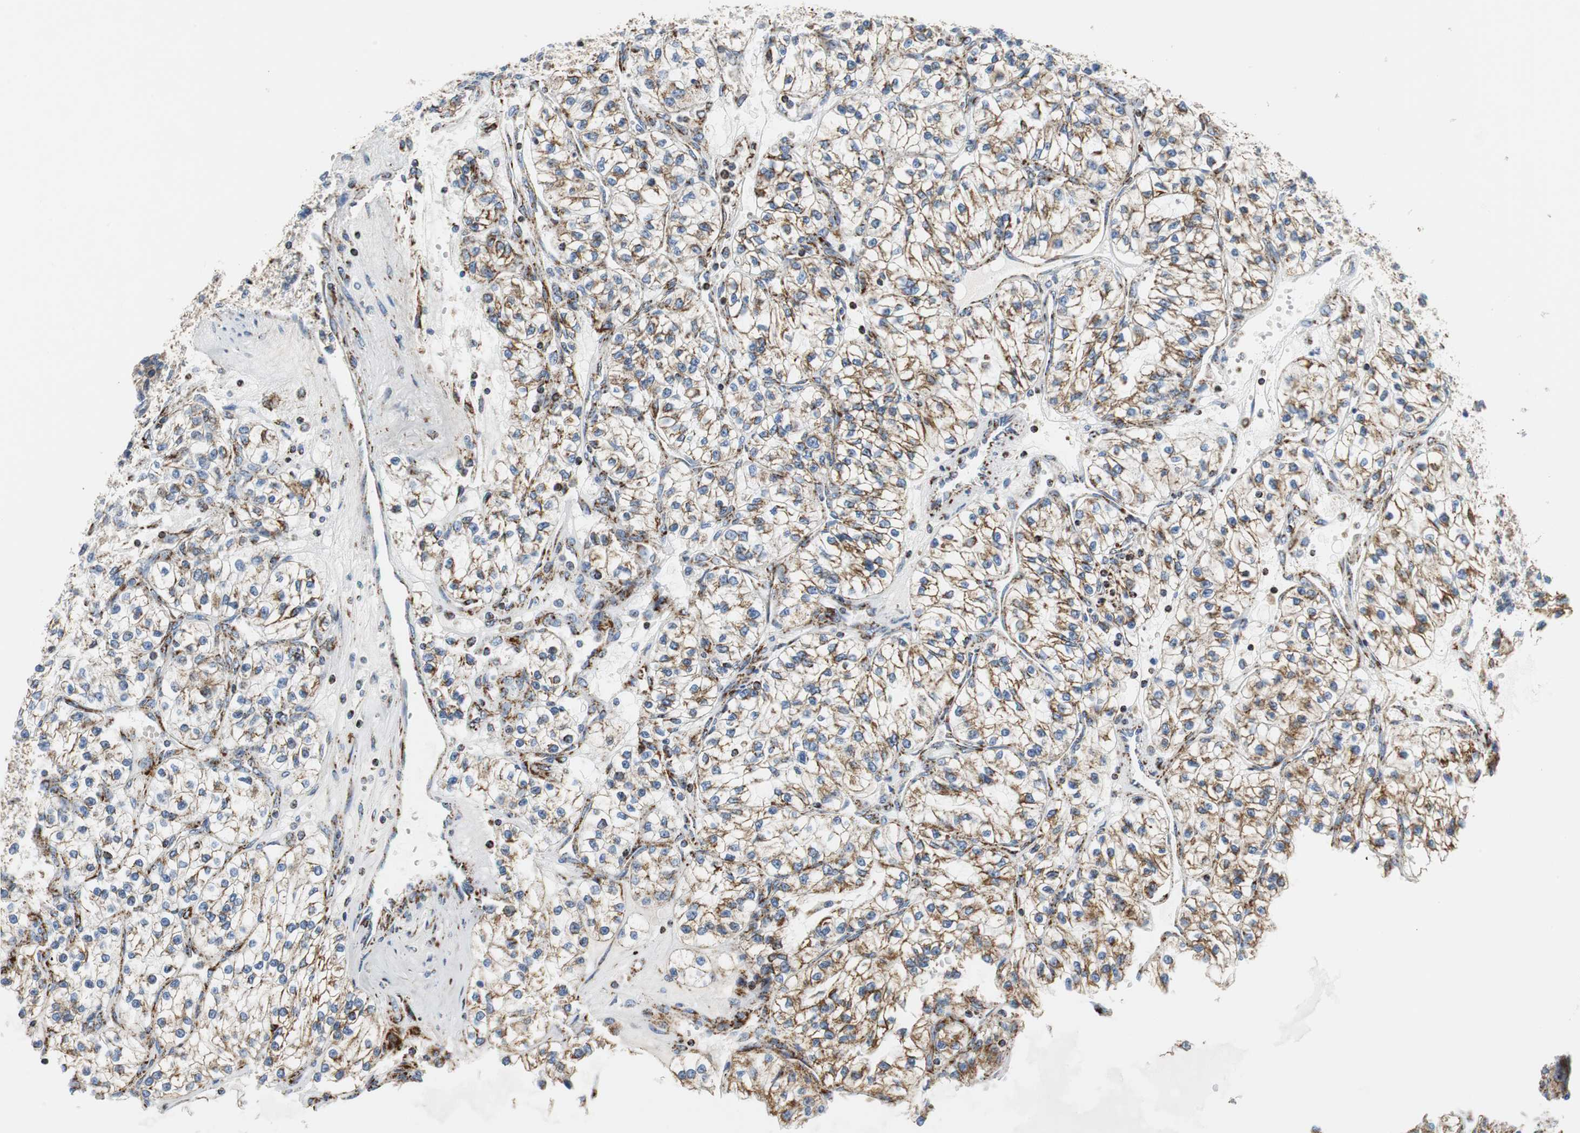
{"staining": {"intensity": "strong", "quantity": "25%-75%", "location": "cytoplasmic/membranous"}, "tissue": "renal cancer", "cell_type": "Tumor cells", "image_type": "cancer", "snomed": [{"axis": "morphology", "description": "Adenocarcinoma, NOS"}, {"axis": "topography", "description": "Kidney"}], "caption": "Protein expression by immunohistochemistry (IHC) demonstrates strong cytoplasmic/membranous positivity in about 25%-75% of tumor cells in adenocarcinoma (renal). (DAB (3,3'-diaminobenzidine) IHC, brown staining for protein, blue staining for nuclei).", "gene": "C1QTNF7", "patient": {"sex": "female", "age": 57}}